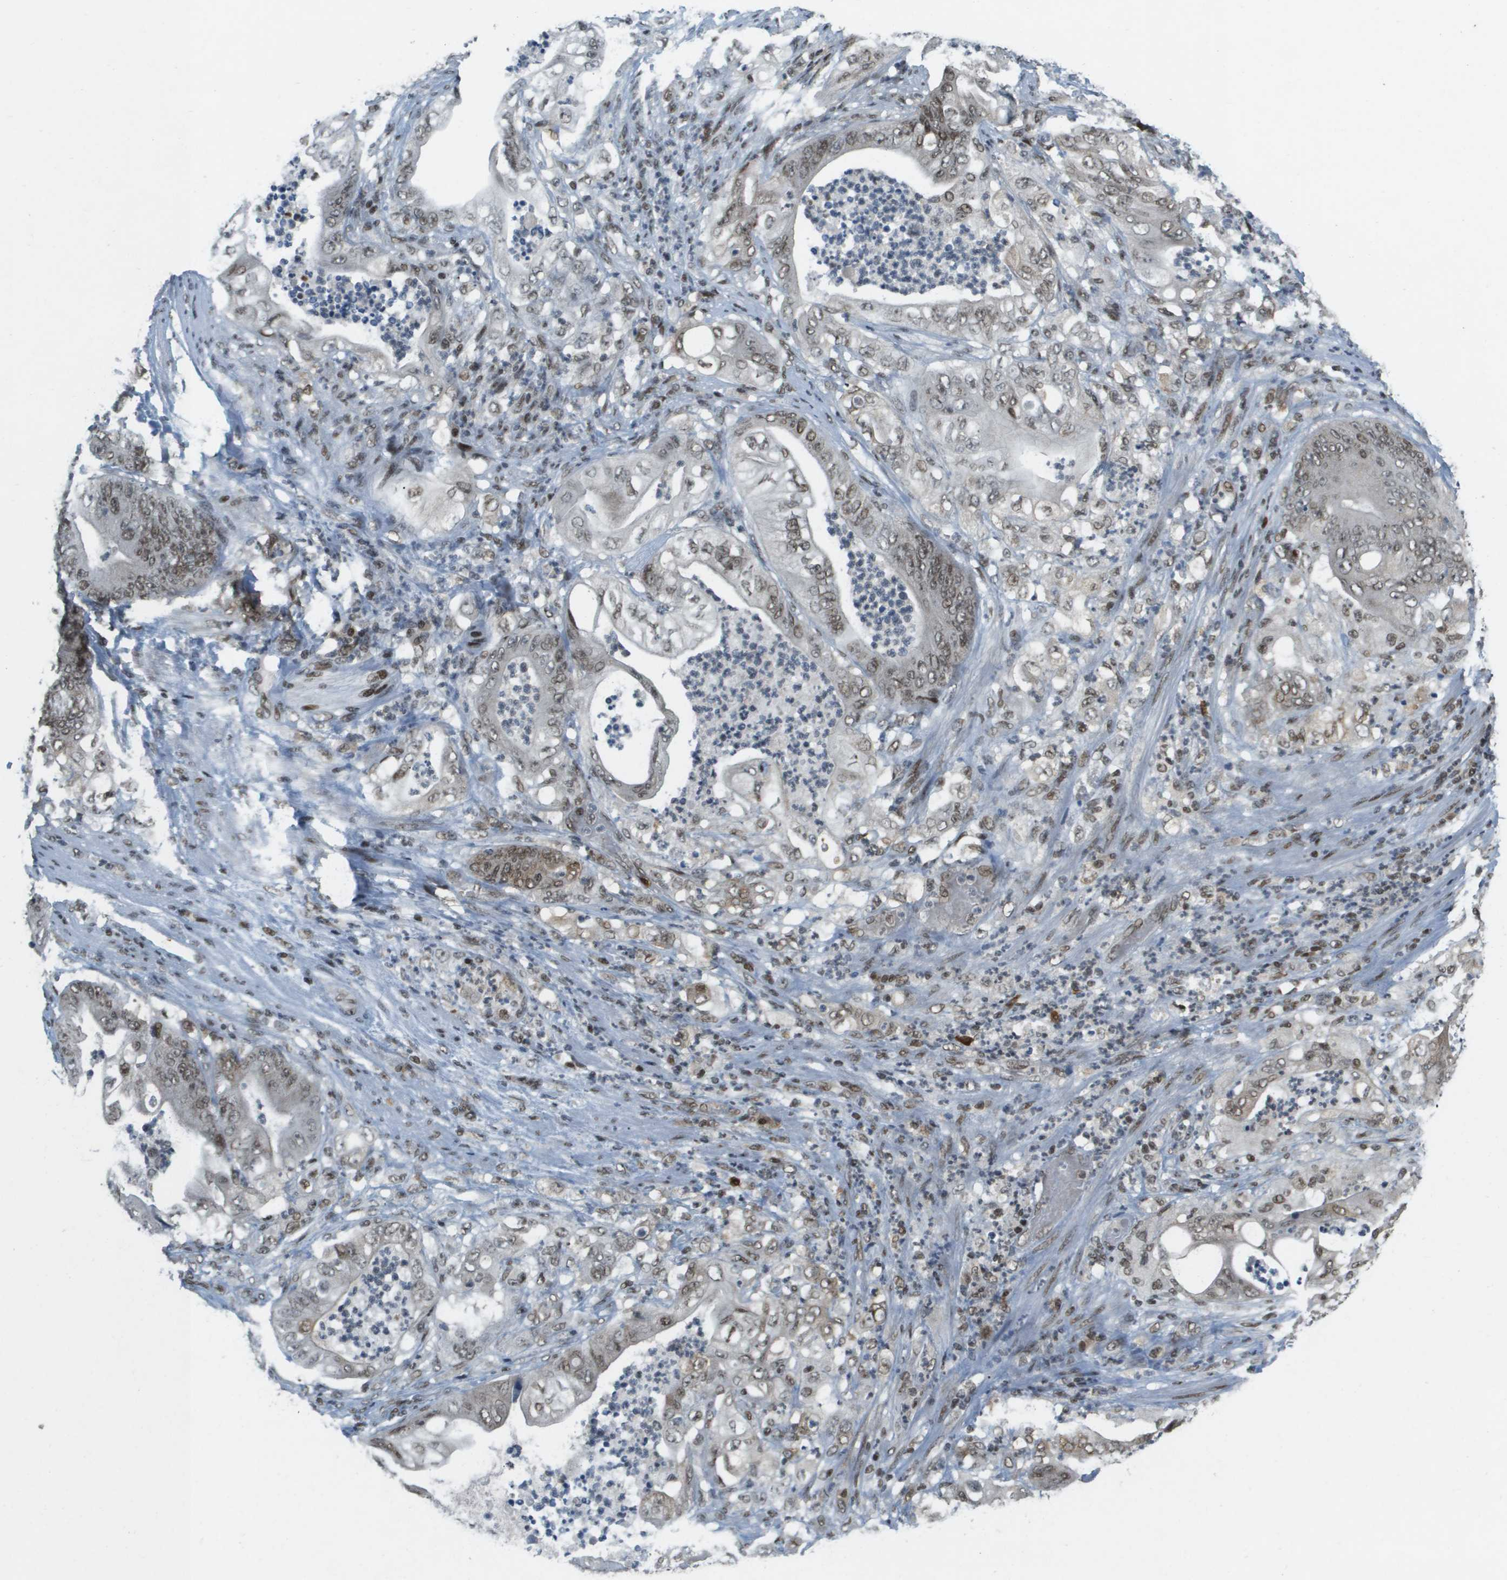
{"staining": {"intensity": "weak", "quantity": ">75%", "location": "nuclear"}, "tissue": "stomach cancer", "cell_type": "Tumor cells", "image_type": "cancer", "snomed": [{"axis": "morphology", "description": "Adenocarcinoma, NOS"}, {"axis": "topography", "description": "Stomach"}], "caption": "Weak nuclear expression is present in about >75% of tumor cells in adenocarcinoma (stomach).", "gene": "IRF7", "patient": {"sex": "female", "age": 73}}